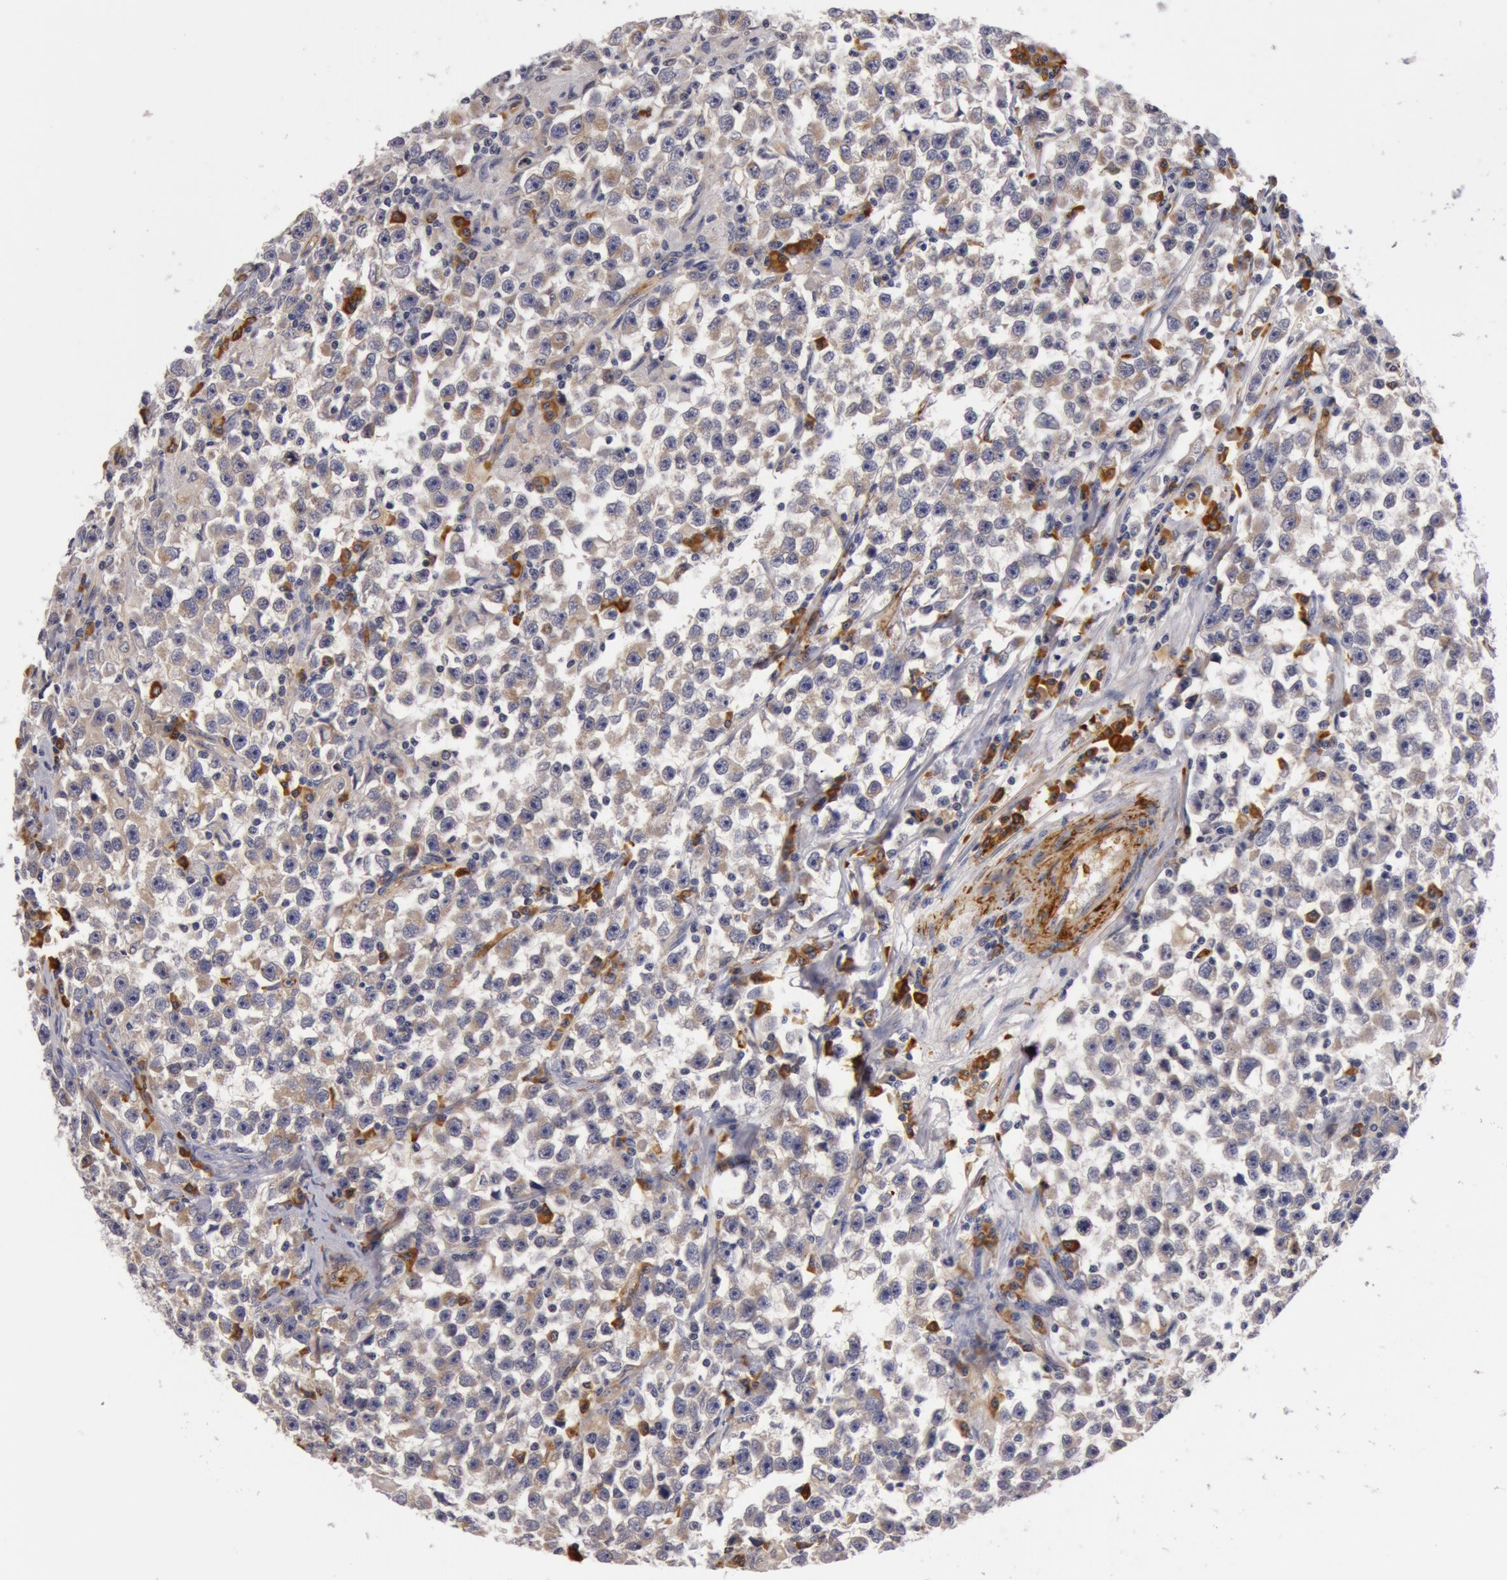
{"staining": {"intensity": "weak", "quantity": "25%-75%", "location": "cytoplasmic/membranous"}, "tissue": "testis cancer", "cell_type": "Tumor cells", "image_type": "cancer", "snomed": [{"axis": "morphology", "description": "Seminoma, NOS"}, {"axis": "topography", "description": "Testis"}], "caption": "Testis cancer tissue reveals weak cytoplasmic/membranous expression in approximately 25%-75% of tumor cells", "gene": "IL23A", "patient": {"sex": "male", "age": 33}}